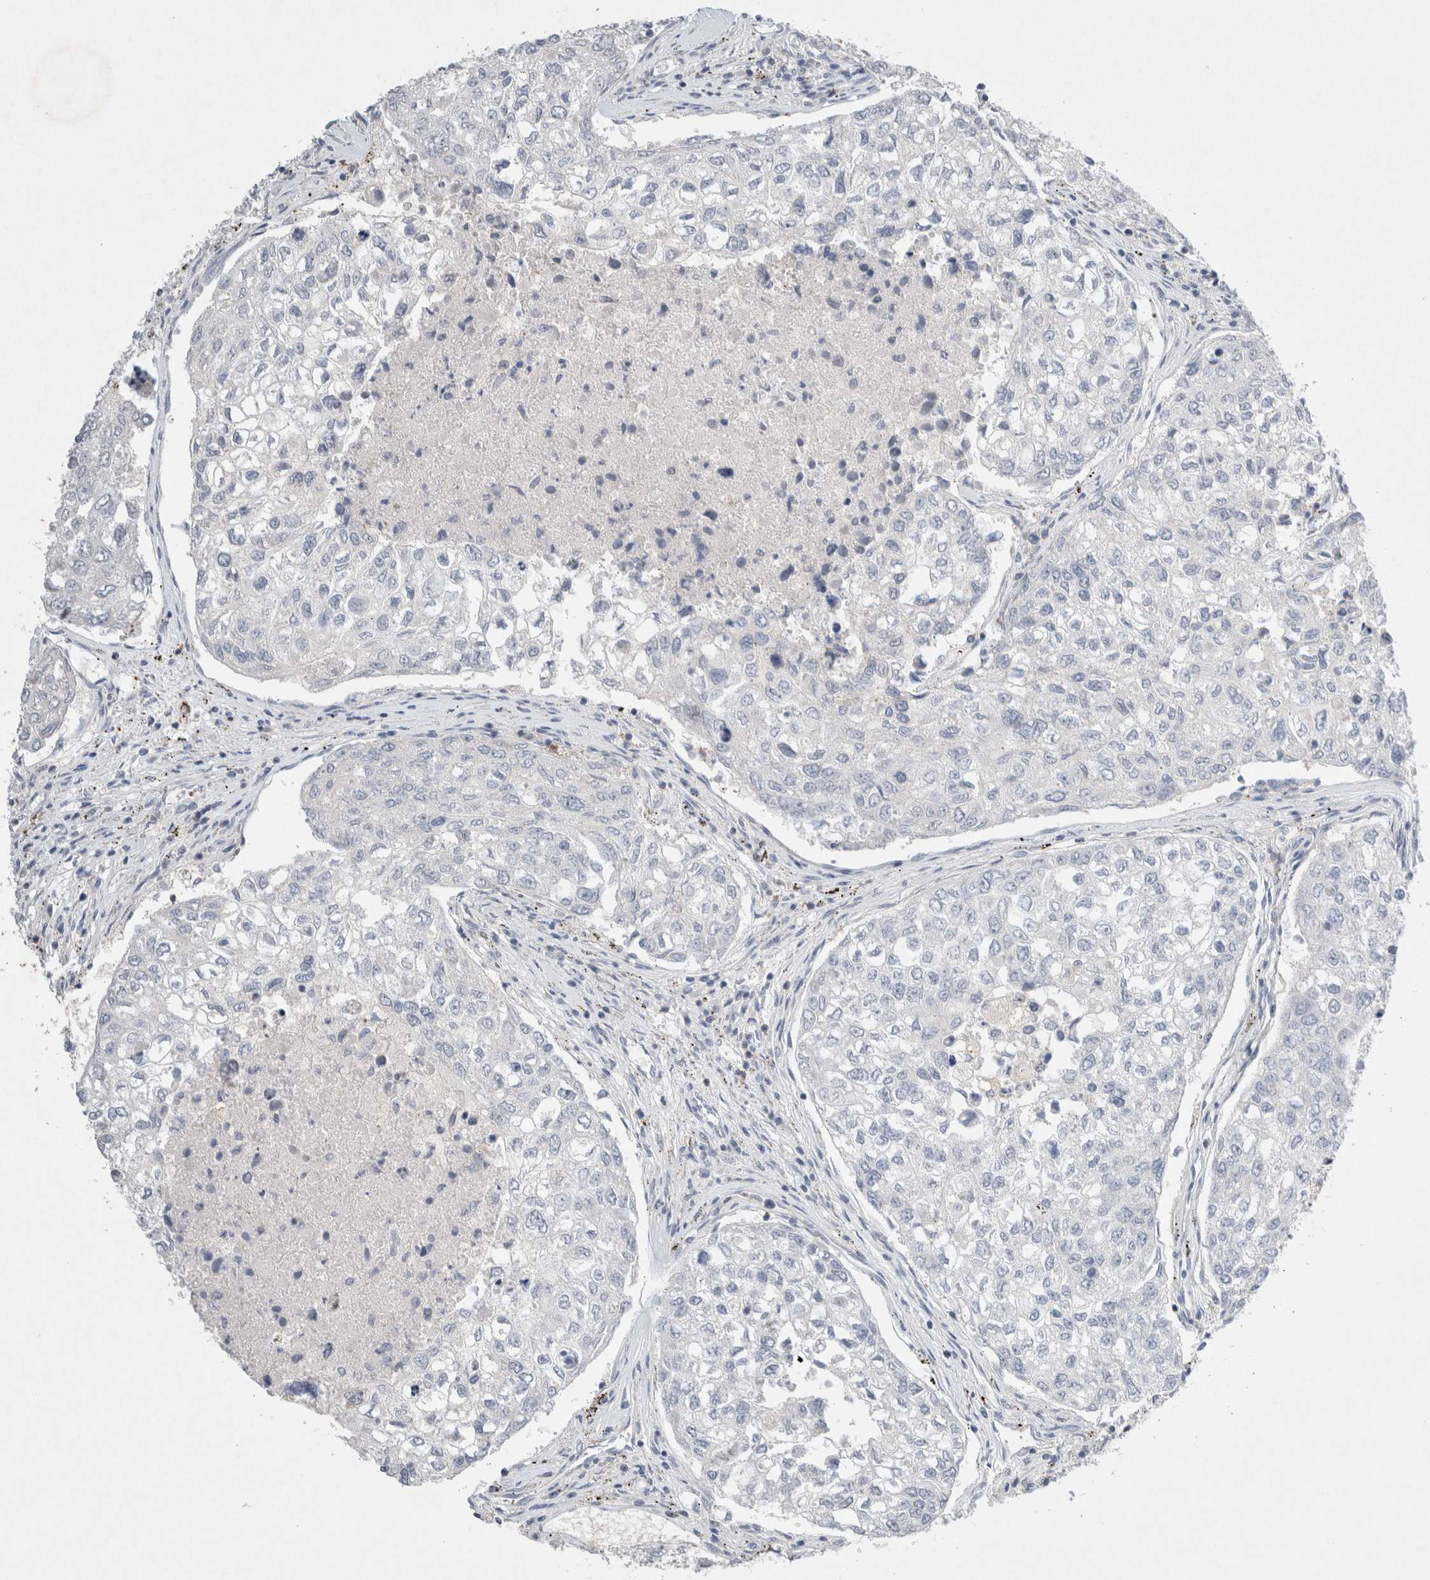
{"staining": {"intensity": "negative", "quantity": "none", "location": "none"}, "tissue": "urothelial cancer", "cell_type": "Tumor cells", "image_type": "cancer", "snomed": [{"axis": "morphology", "description": "Urothelial carcinoma, High grade"}, {"axis": "topography", "description": "Lymph node"}, {"axis": "topography", "description": "Urinary bladder"}], "caption": "Immunohistochemistry micrograph of urothelial cancer stained for a protein (brown), which displays no staining in tumor cells. (DAB immunohistochemistry with hematoxylin counter stain).", "gene": "ZNF23", "patient": {"sex": "male", "age": 51}}